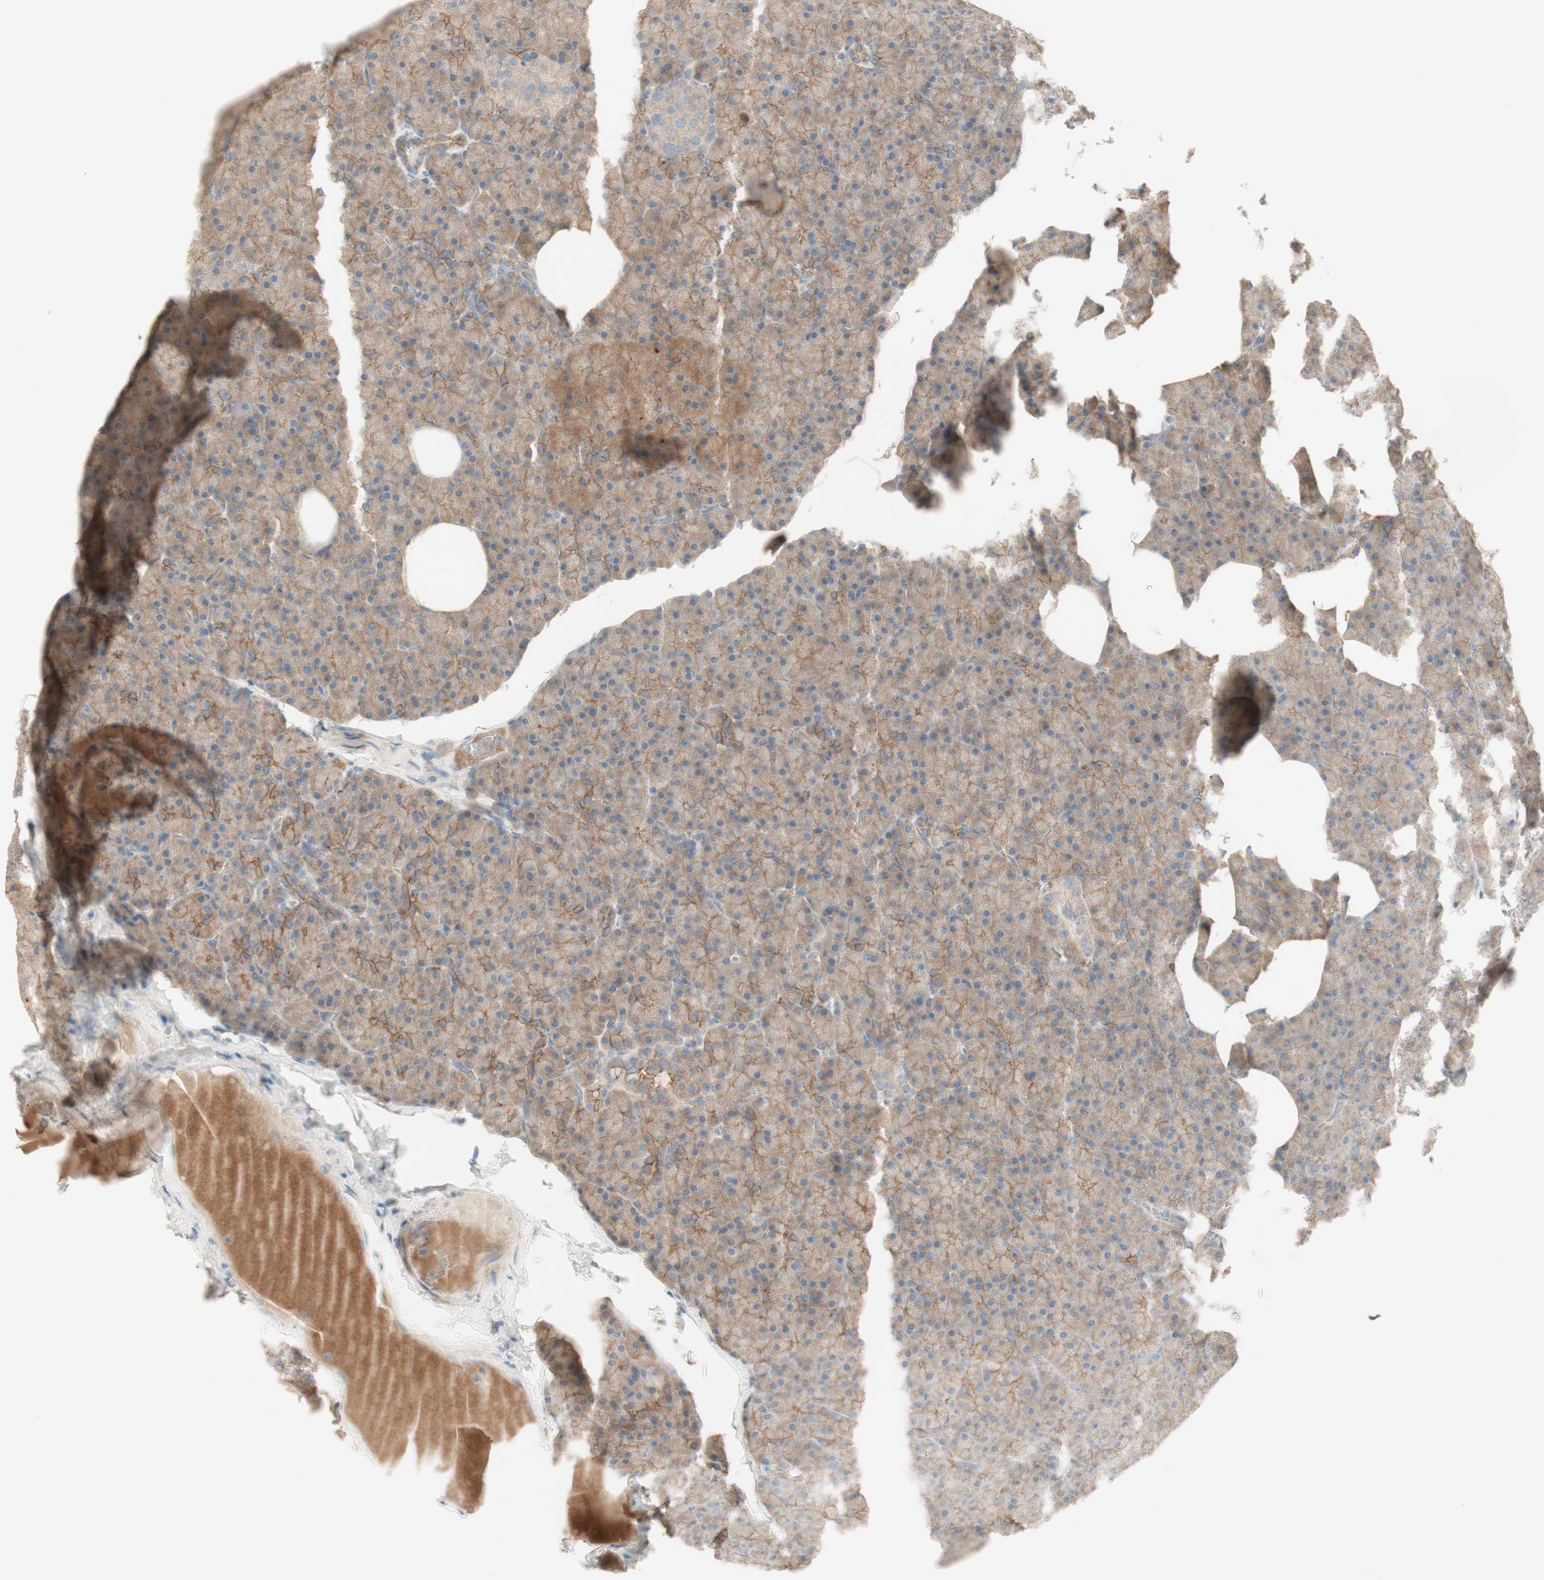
{"staining": {"intensity": "moderate", "quantity": ">75%", "location": "cytoplasmic/membranous"}, "tissue": "pancreas", "cell_type": "Exocrine glandular cells", "image_type": "normal", "snomed": [{"axis": "morphology", "description": "Normal tissue, NOS"}, {"axis": "topography", "description": "Pancreas"}], "caption": "IHC photomicrograph of benign human pancreas stained for a protein (brown), which displays medium levels of moderate cytoplasmic/membranous staining in about >75% of exocrine glandular cells.", "gene": "PTGER4", "patient": {"sex": "female", "age": 35}}